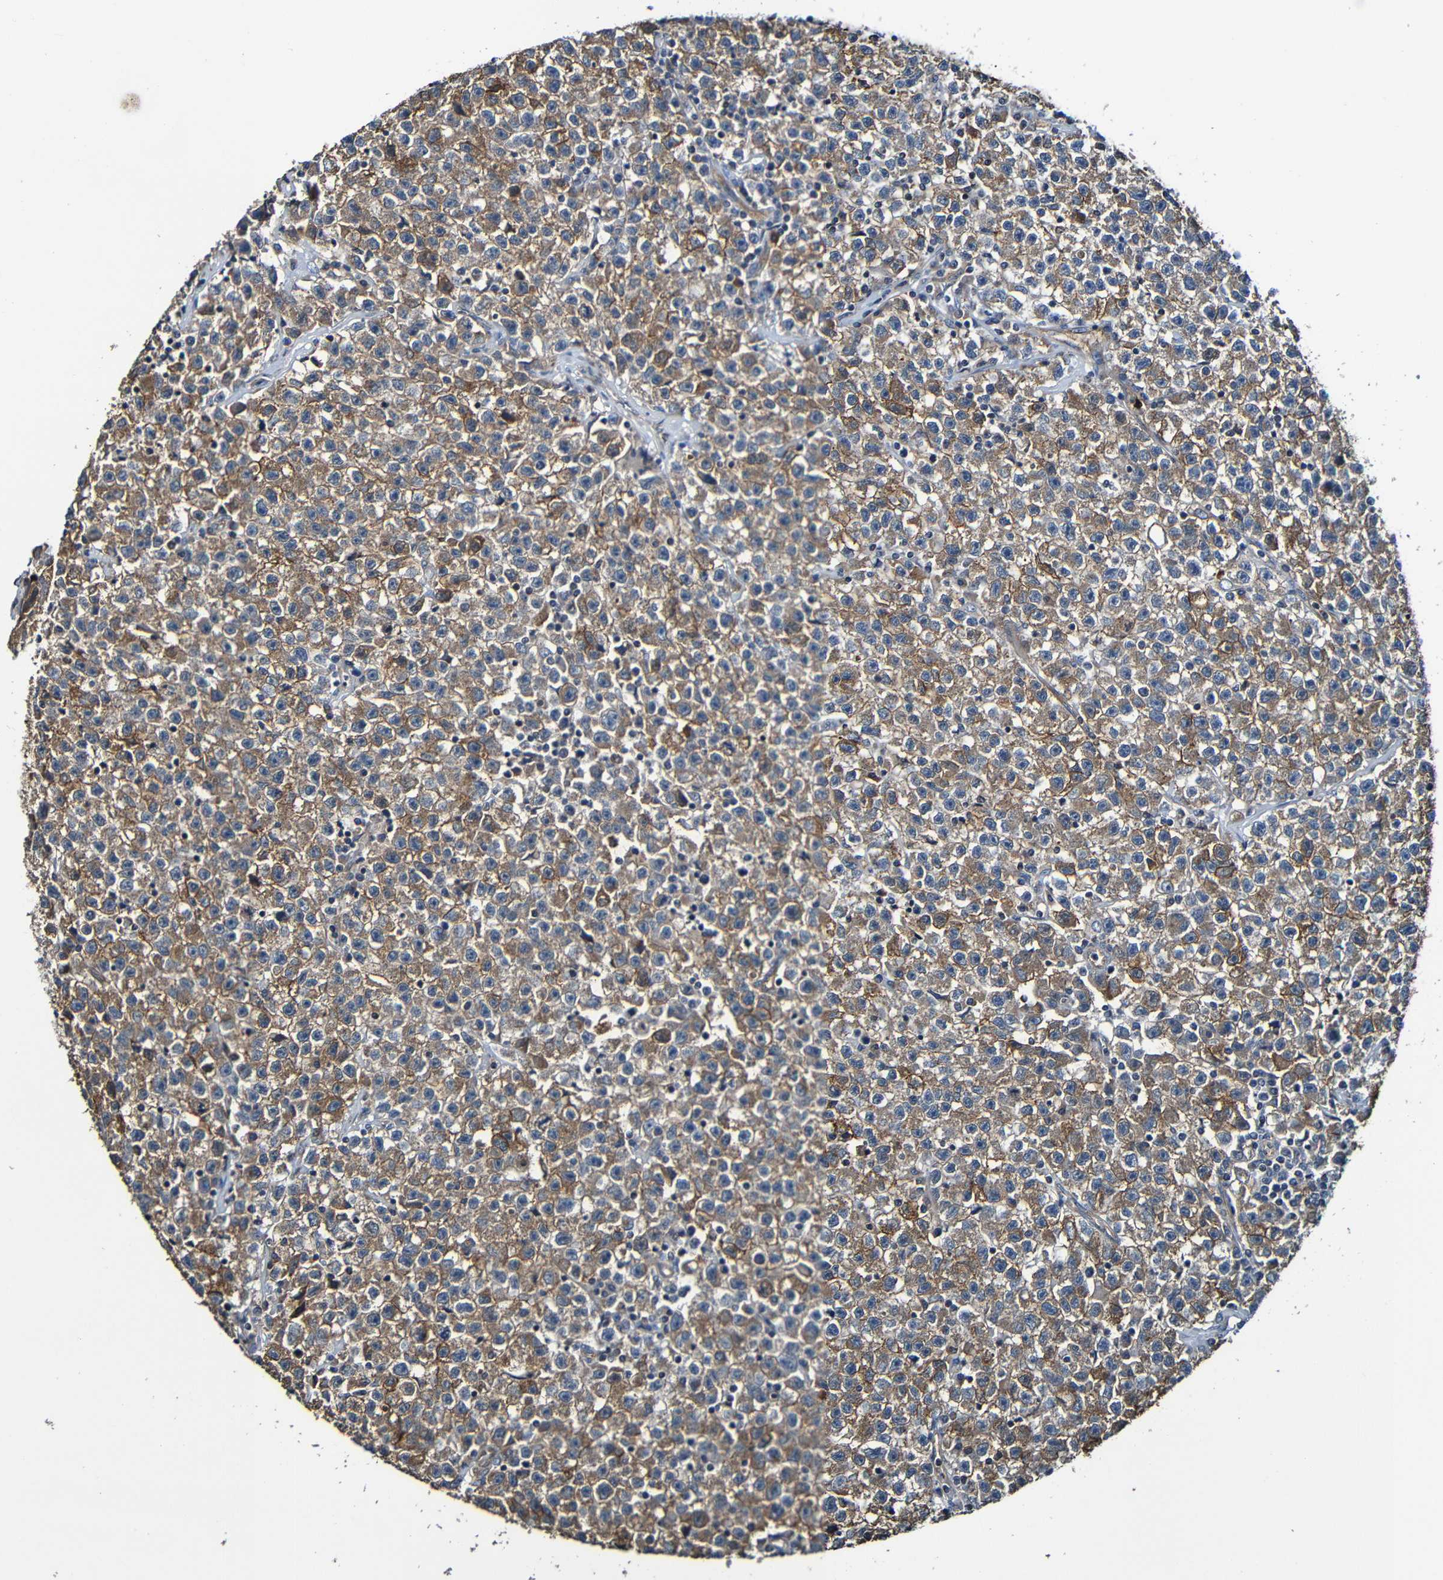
{"staining": {"intensity": "moderate", "quantity": ">75%", "location": "cytoplasmic/membranous"}, "tissue": "testis cancer", "cell_type": "Tumor cells", "image_type": "cancer", "snomed": [{"axis": "morphology", "description": "Seminoma, NOS"}, {"axis": "topography", "description": "Testis"}], "caption": "Testis cancer (seminoma) stained with a brown dye displays moderate cytoplasmic/membranous positive expression in about >75% of tumor cells.", "gene": "ADAM15", "patient": {"sex": "male", "age": 22}}